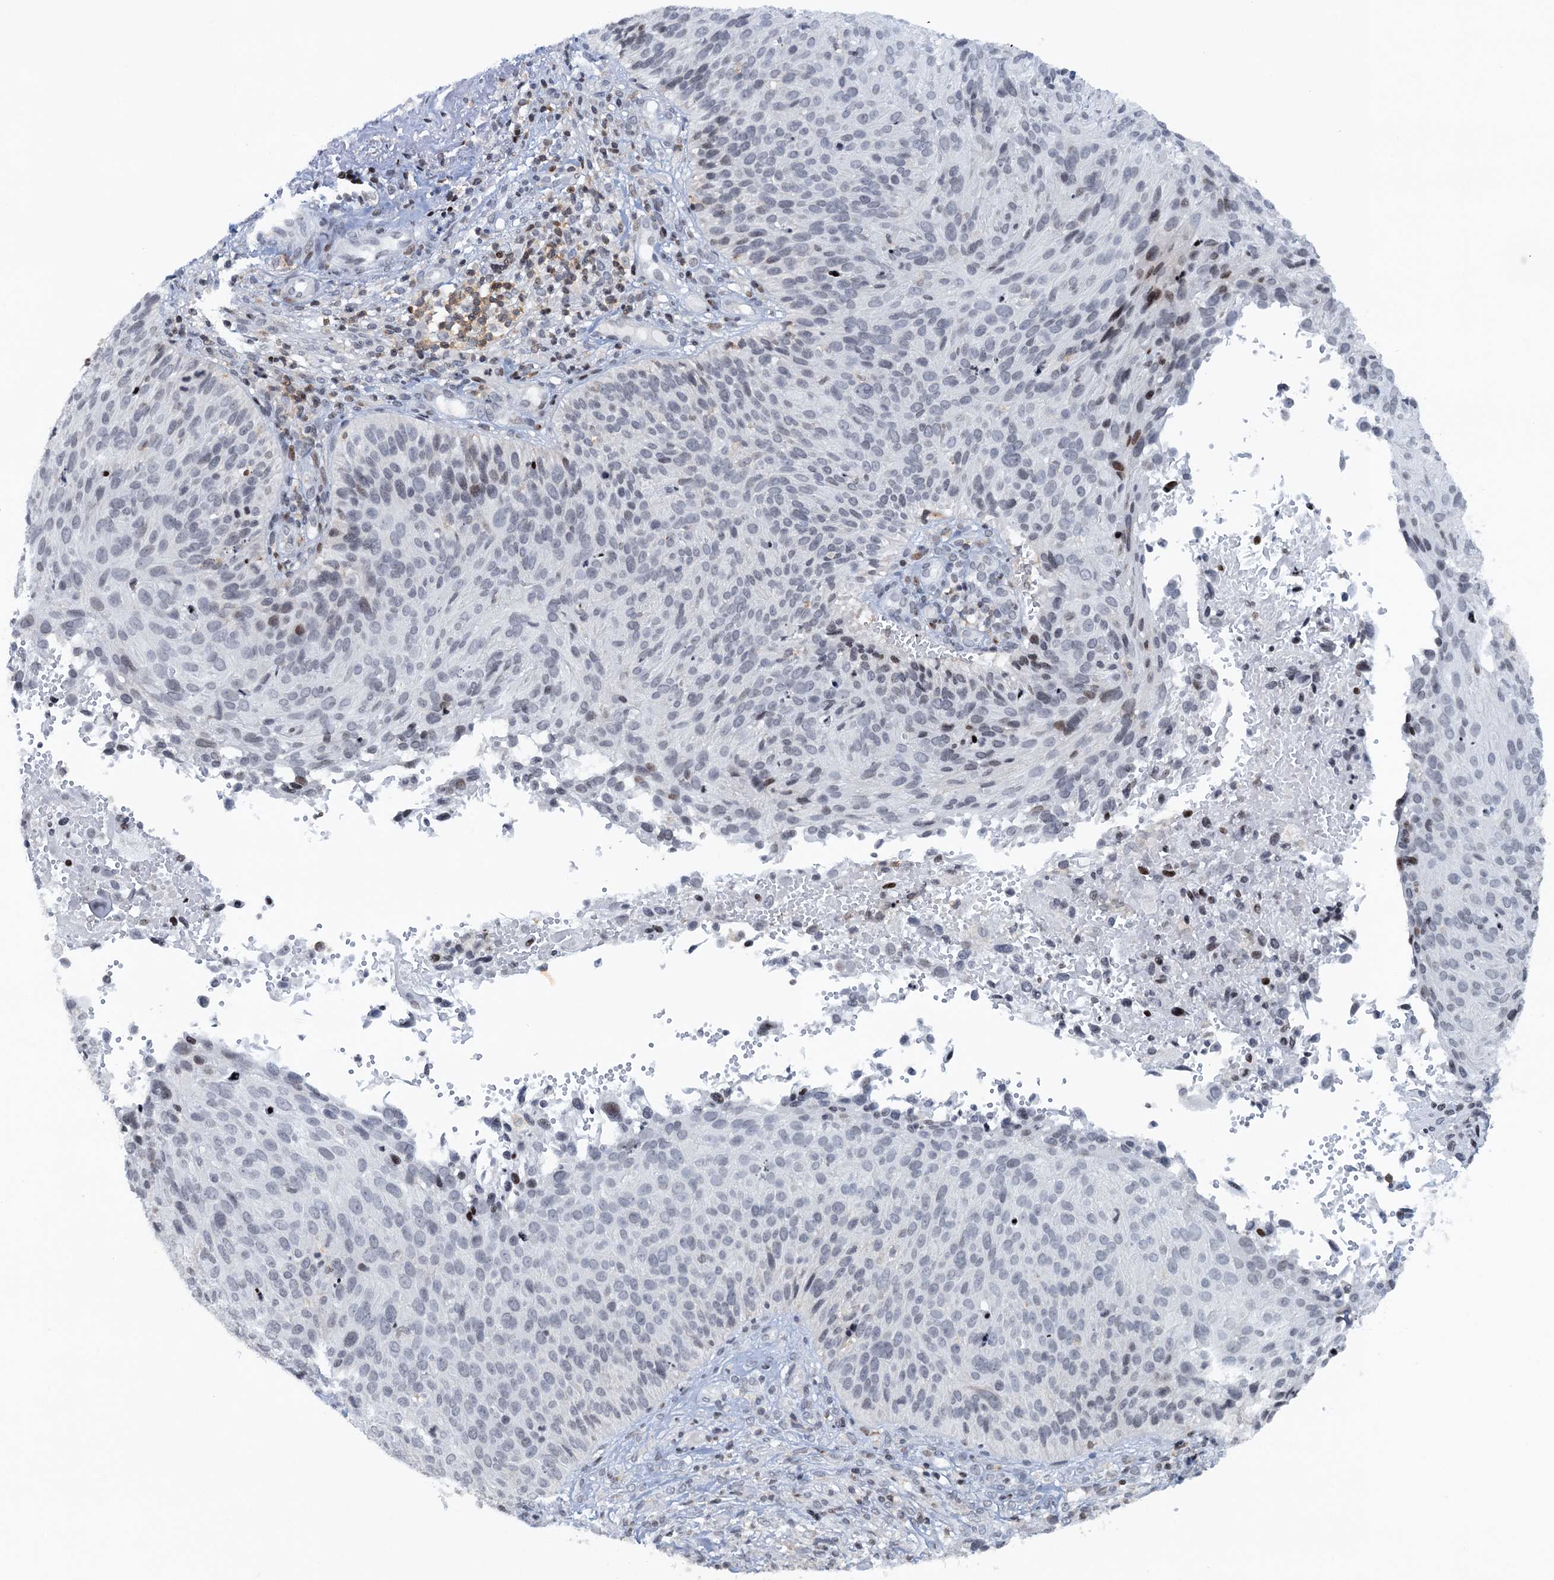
{"staining": {"intensity": "negative", "quantity": "none", "location": "none"}, "tissue": "cervical cancer", "cell_type": "Tumor cells", "image_type": "cancer", "snomed": [{"axis": "morphology", "description": "Squamous cell carcinoma, NOS"}, {"axis": "topography", "description": "Cervix"}], "caption": "This micrograph is of cervical cancer (squamous cell carcinoma) stained with IHC to label a protein in brown with the nuclei are counter-stained blue. There is no expression in tumor cells. The staining is performed using DAB (3,3'-diaminobenzidine) brown chromogen with nuclei counter-stained in using hematoxylin.", "gene": "FYB1", "patient": {"sex": "female", "age": 74}}